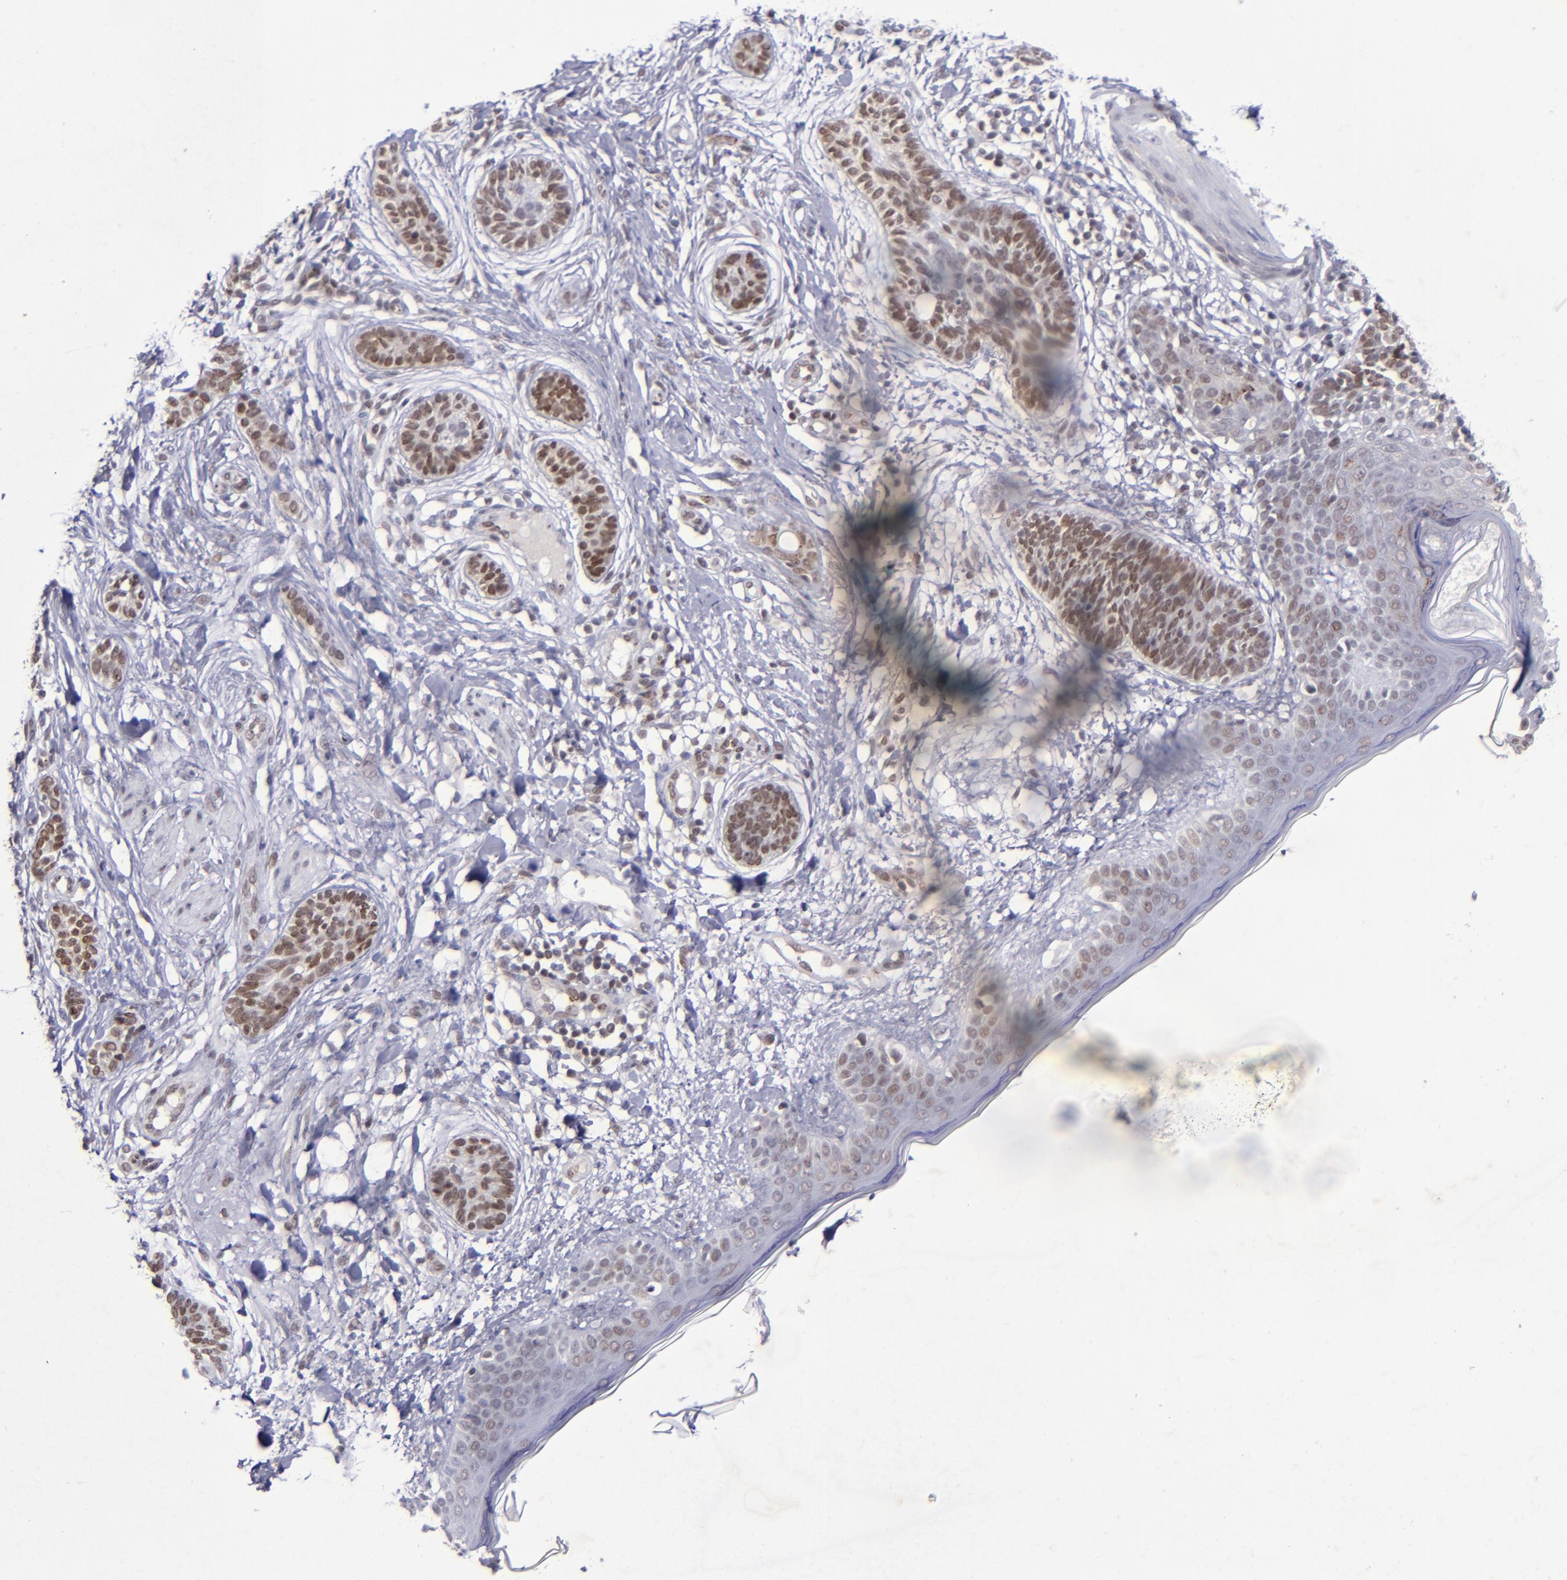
{"staining": {"intensity": "moderate", "quantity": ">75%", "location": "nuclear"}, "tissue": "skin cancer", "cell_type": "Tumor cells", "image_type": "cancer", "snomed": [{"axis": "morphology", "description": "Normal tissue, NOS"}, {"axis": "morphology", "description": "Basal cell carcinoma"}, {"axis": "topography", "description": "Skin"}], "caption": "IHC image of neoplastic tissue: skin cancer stained using immunohistochemistry (IHC) exhibits medium levels of moderate protein expression localized specifically in the nuclear of tumor cells, appearing as a nuclear brown color.", "gene": "MGMT", "patient": {"sex": "male", "age": 63}}